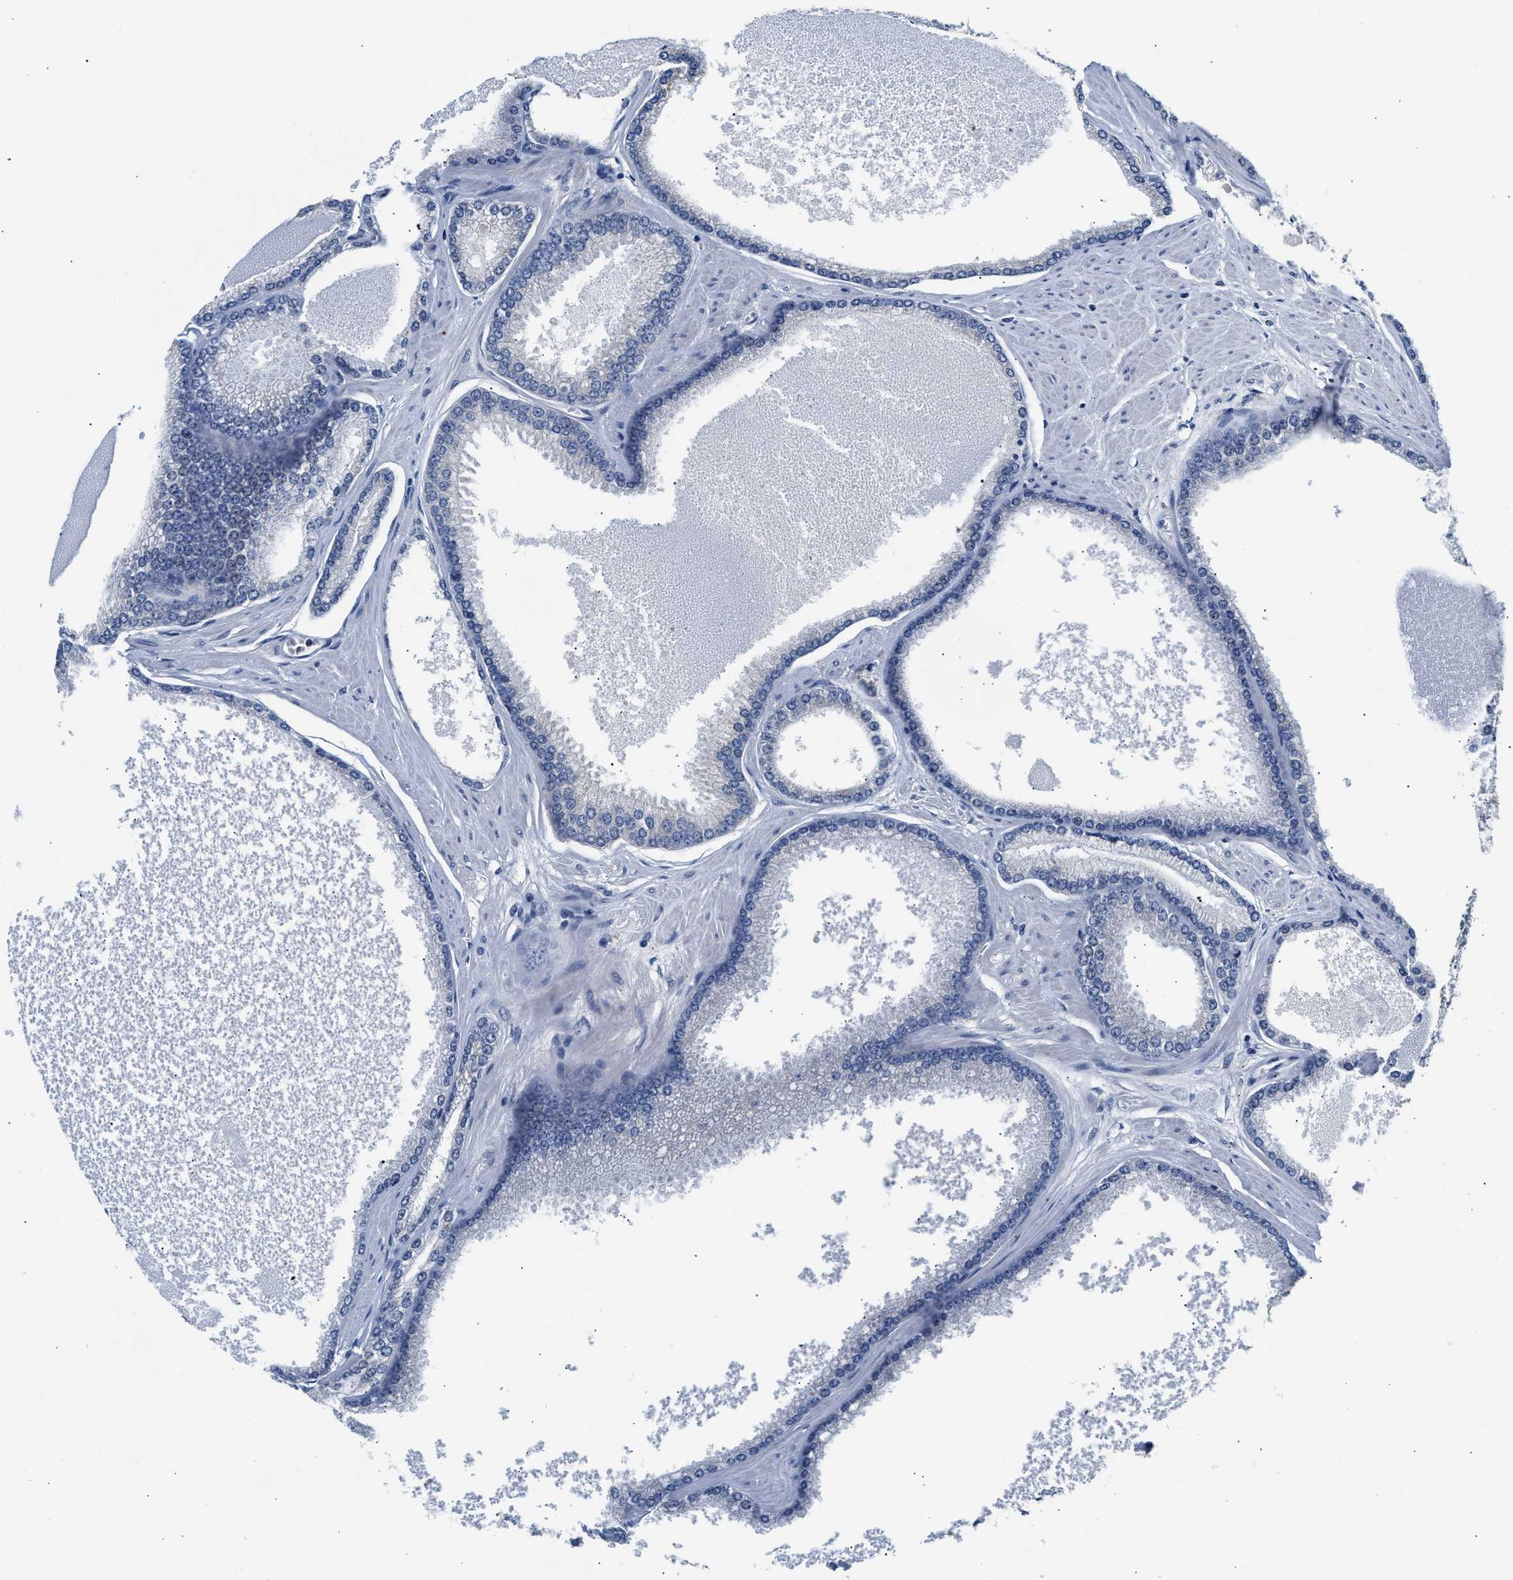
{"staining": {"intensity": "negative", "quantity": "none", "location": "none"}, "tissue": "prostate cancer", "cell_type": "Tumor cells", "image_type": "cancer", "snomed": [{"axis": "morphology", "description": "Adenocarcinoma, High grade"}, {"axis": "topography", "description": "Prostate"}], "caption": "A micrograph of high-grade adenocarcinoma (prostate) stained for a protein shows no brown staining in tumor cells.", "gene": "RAB31", "patient": {"sex": "male", "age": 61}}